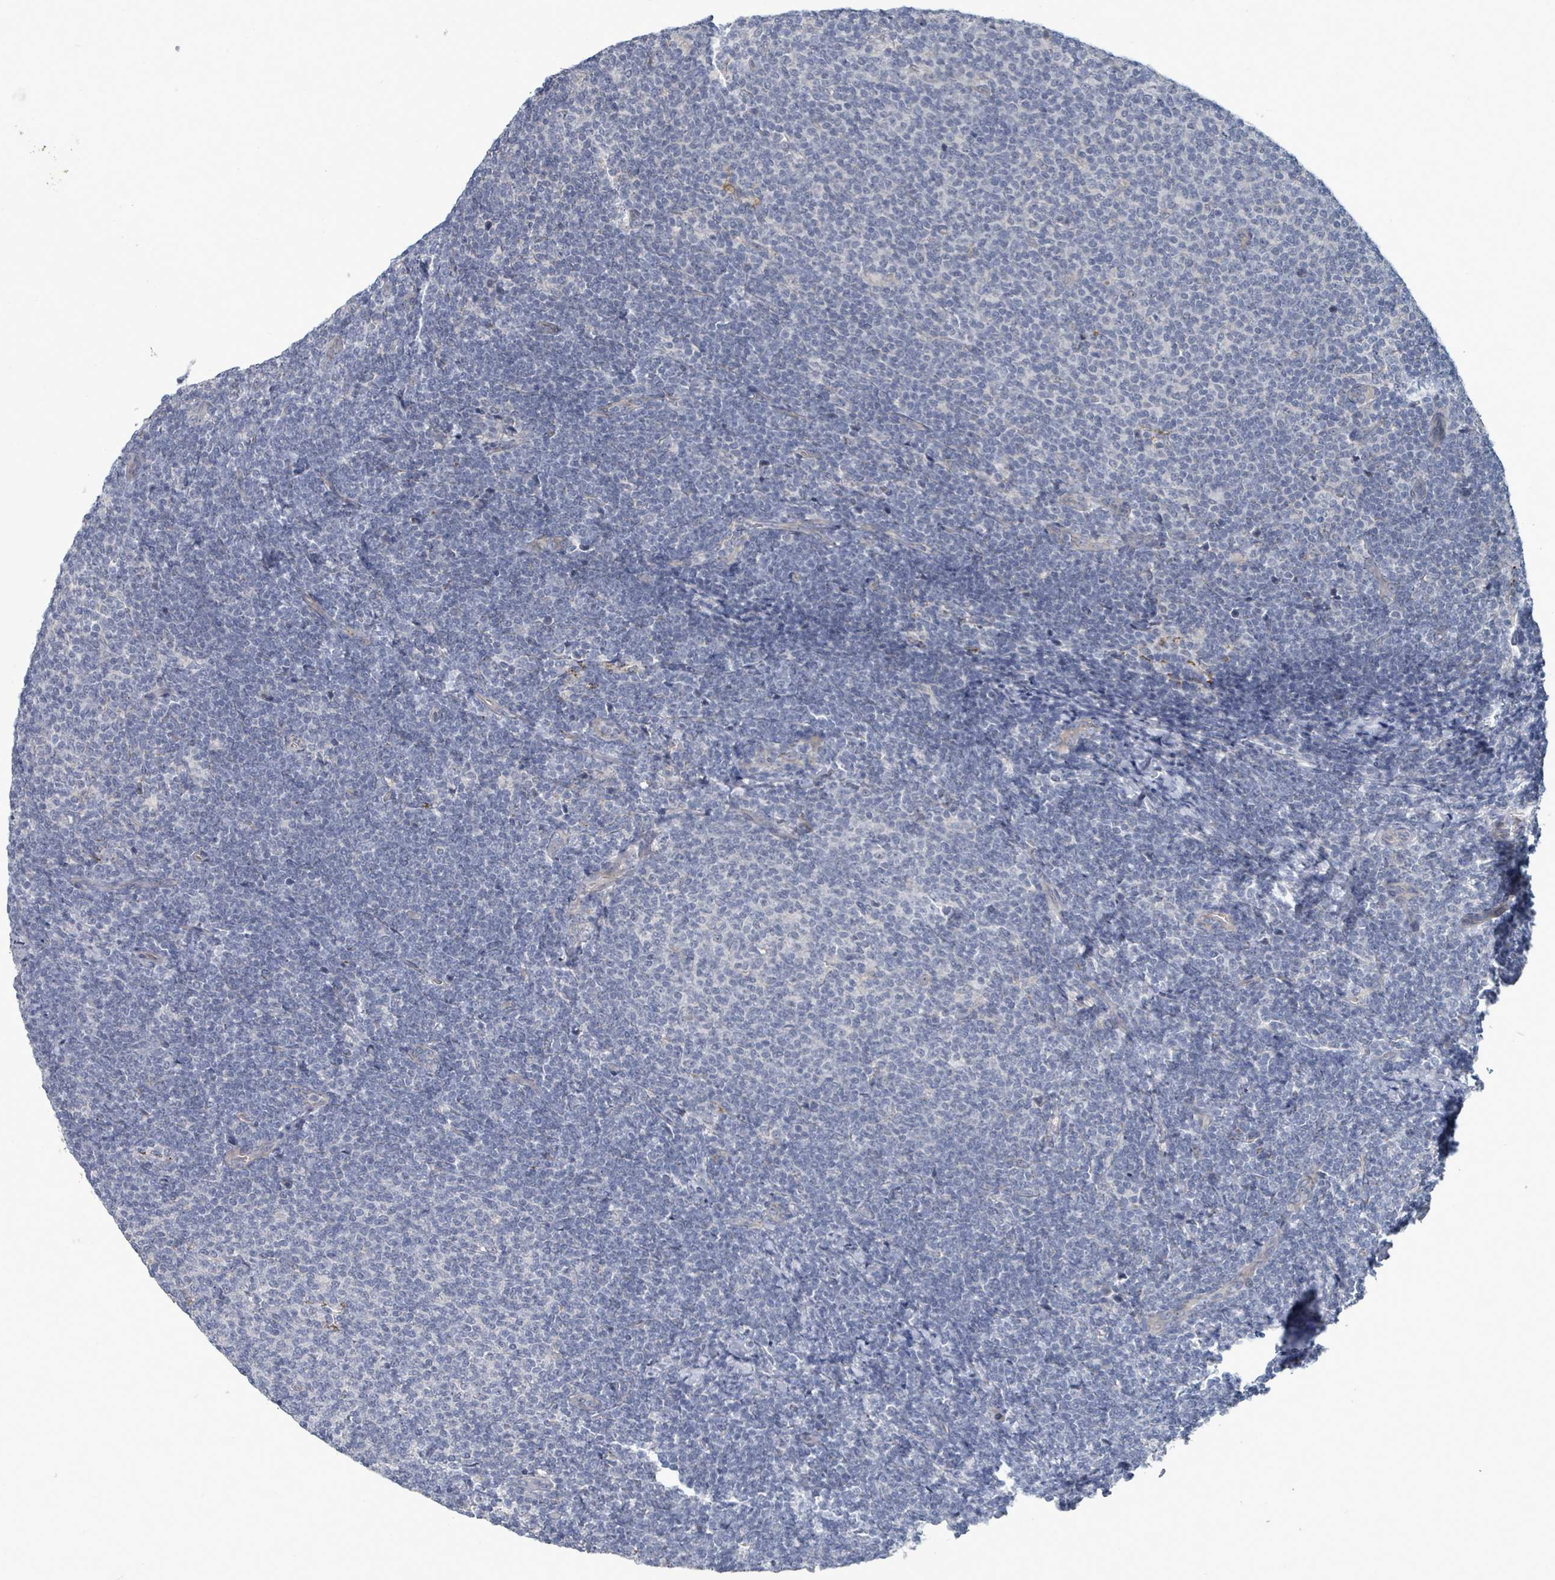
{"staining": {"intensity": "negative", "quantity": "none", "location": "none"}, "tissue": "lymphoma", "cell_type": "Tumor cells", "image_type": "cancer", "snomed": [{"axis": "morphology", "description": "Malignant lymphoma, non-Hodgkin's type, Low grade"}, {"axis": "topography", "description": "Lymph node"}], "caption": "This is a image of IHC staining of lymphoma, which shows no staining in tumor cells. The staining is performed using DAB brown chromogen with nuclei counter-stained in using hematoxylin.", "gene": "TRDMT1", "patient": {"sex": "male", "age": 66}}